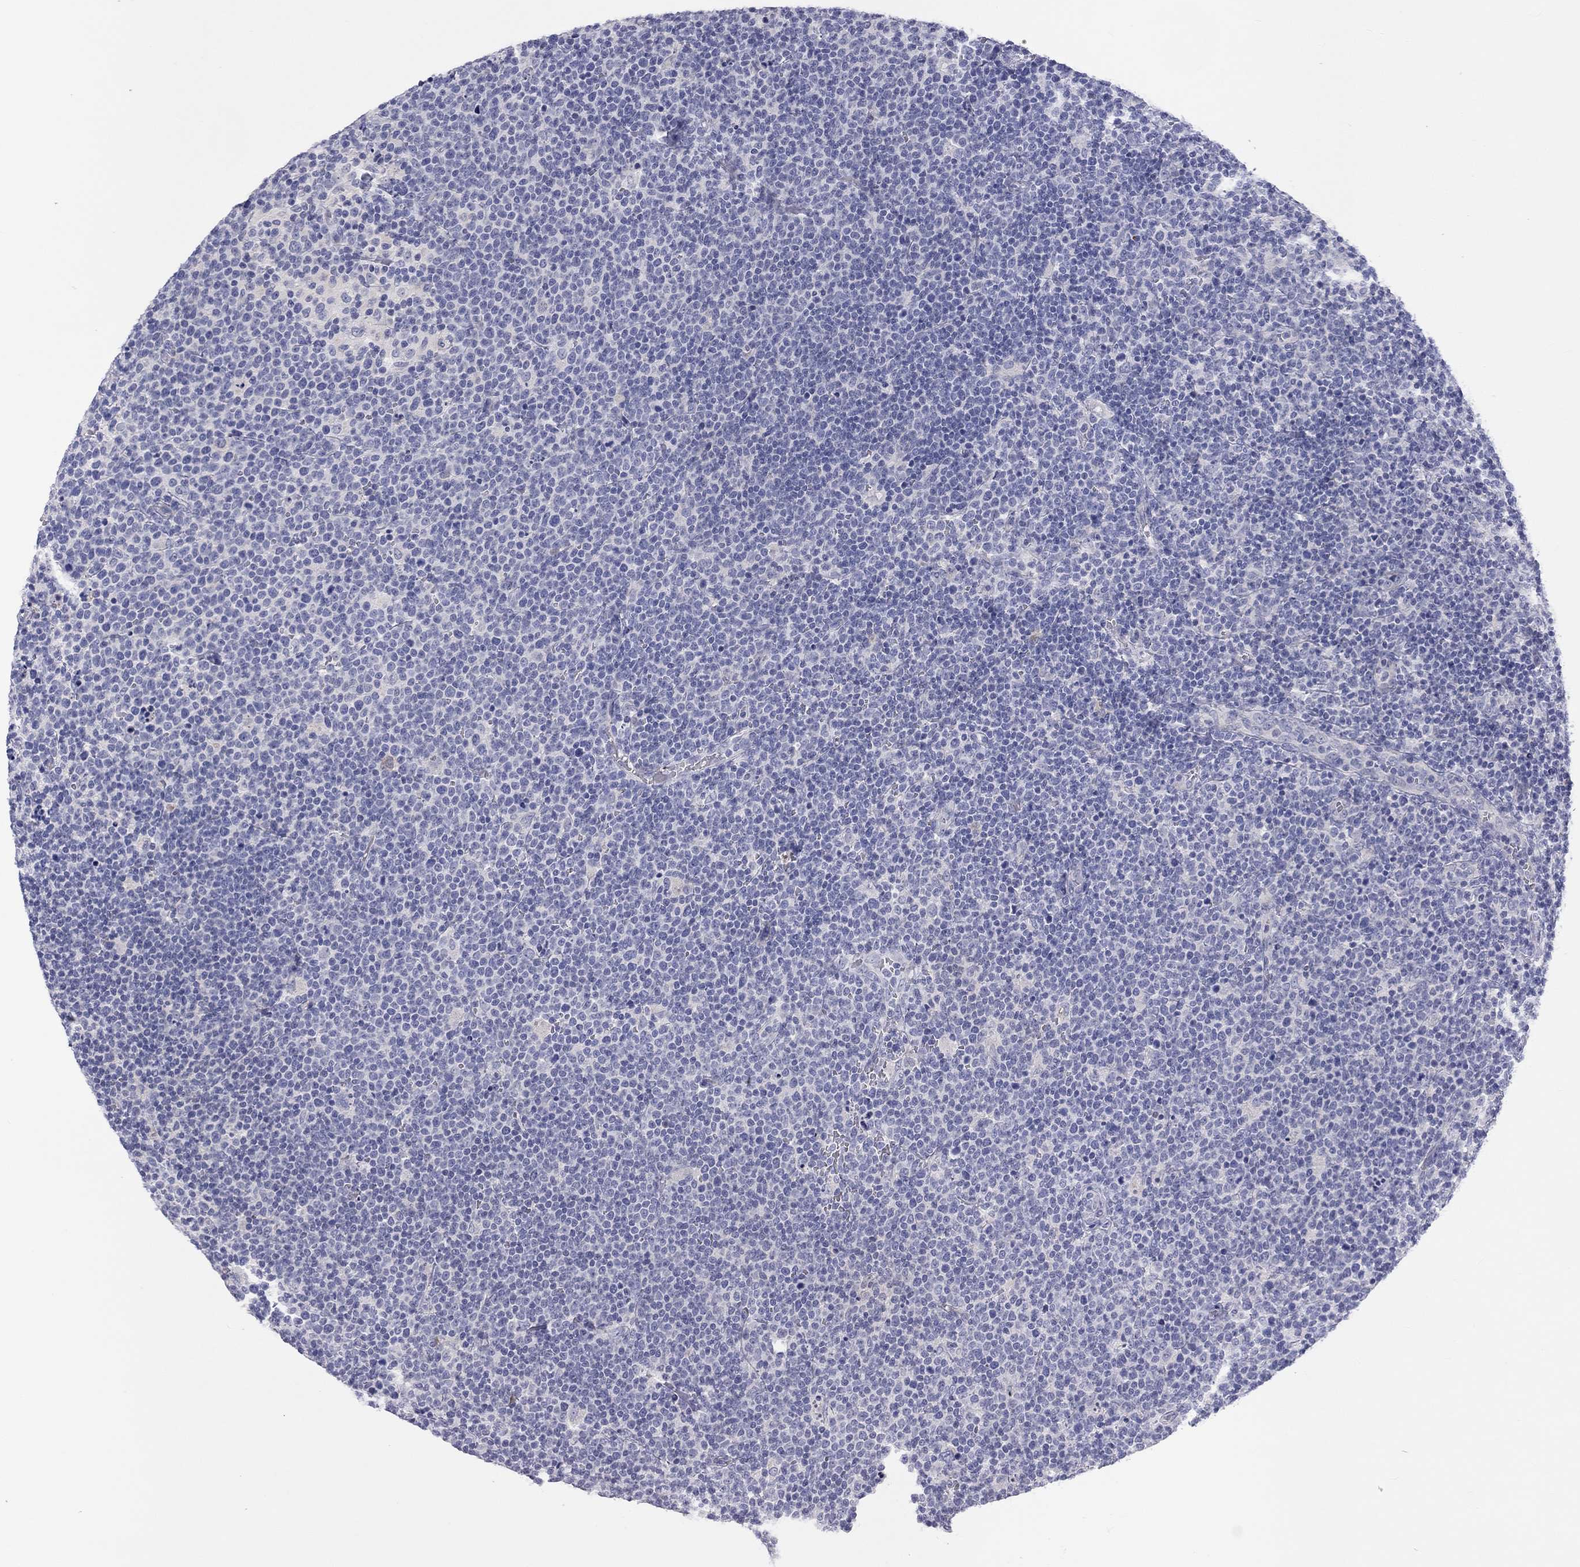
{"staining": {"intensity": "negative", "quantity": "none", "location": "none"}, "tissue": "lymphoma", "cell_type": "Tumor cells", "image_type": "cancer", "snomed": [{"axis": "morphology", "description": "Malignant lymphoma, non-Hodgkin's type, High grade"}, {"axis": "topography", "description": "Lymph node"}], "caption": "IHC of high-grade malignant lymphoma, non-Hodgkin's type exhibits no positivity in tumor cells.", "gene": "ST7L", "patient": {"sex": "male", "age": 61}}